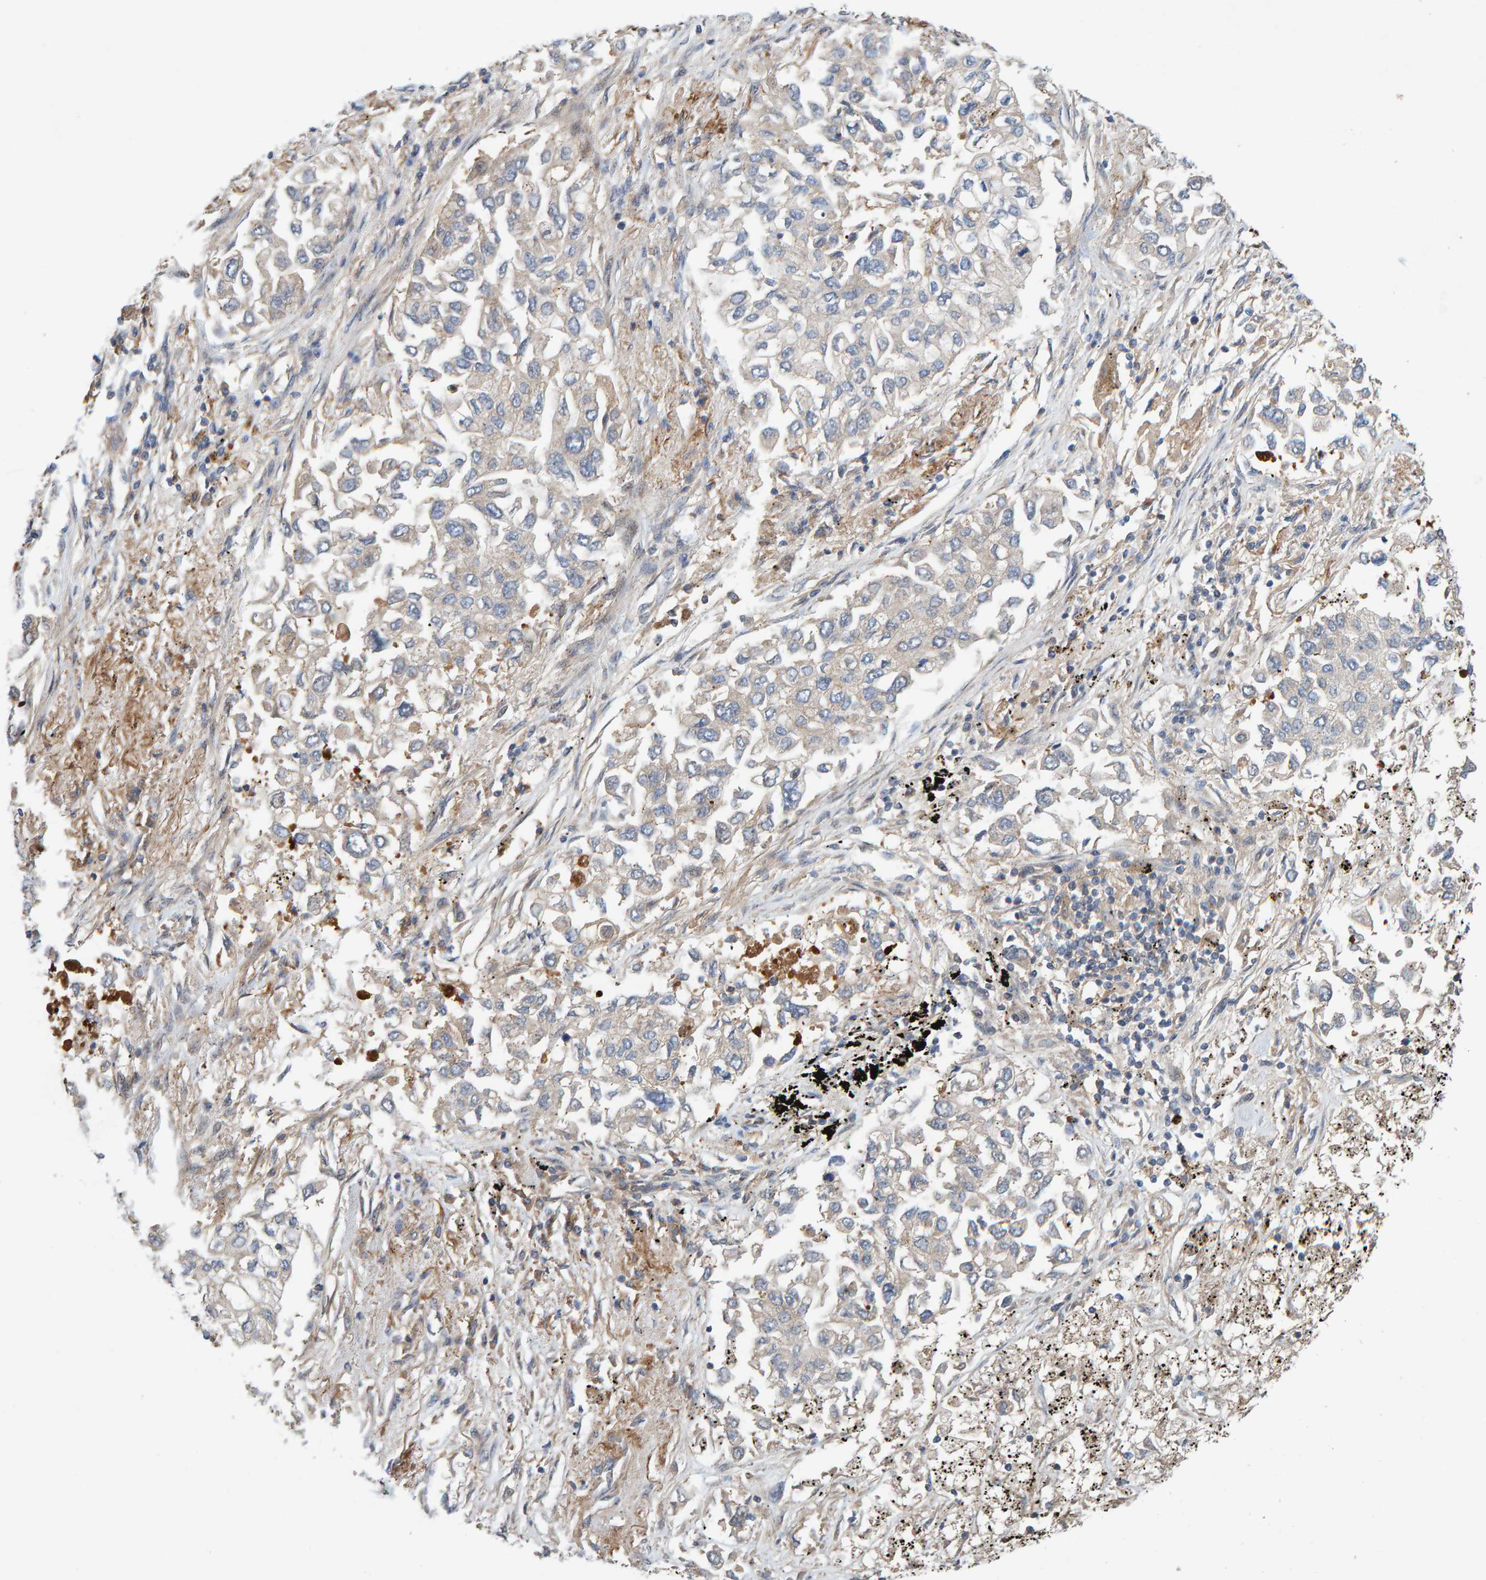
{"staining": {"intensity": "weak", "quantity": "<25%", "location": "cytoplasmic/membranous"}, "tissue": "lung cancer", "cell_type": "Tumor cells", "image_type": "cancer", "snomed": [{"axis": "morphology", "description": "Inflammation, NOS"}, {"axis": "morphology", "description": "Adenocarcinoma, NOS"}, {"axis": "topography", "description": "Lung"}], "caption": "Tumor cells are negative for protein expression in human adenocarcinoma (lung).", "gene": "KIAA0753", "patient": {"sex": "male", "age": 63}}